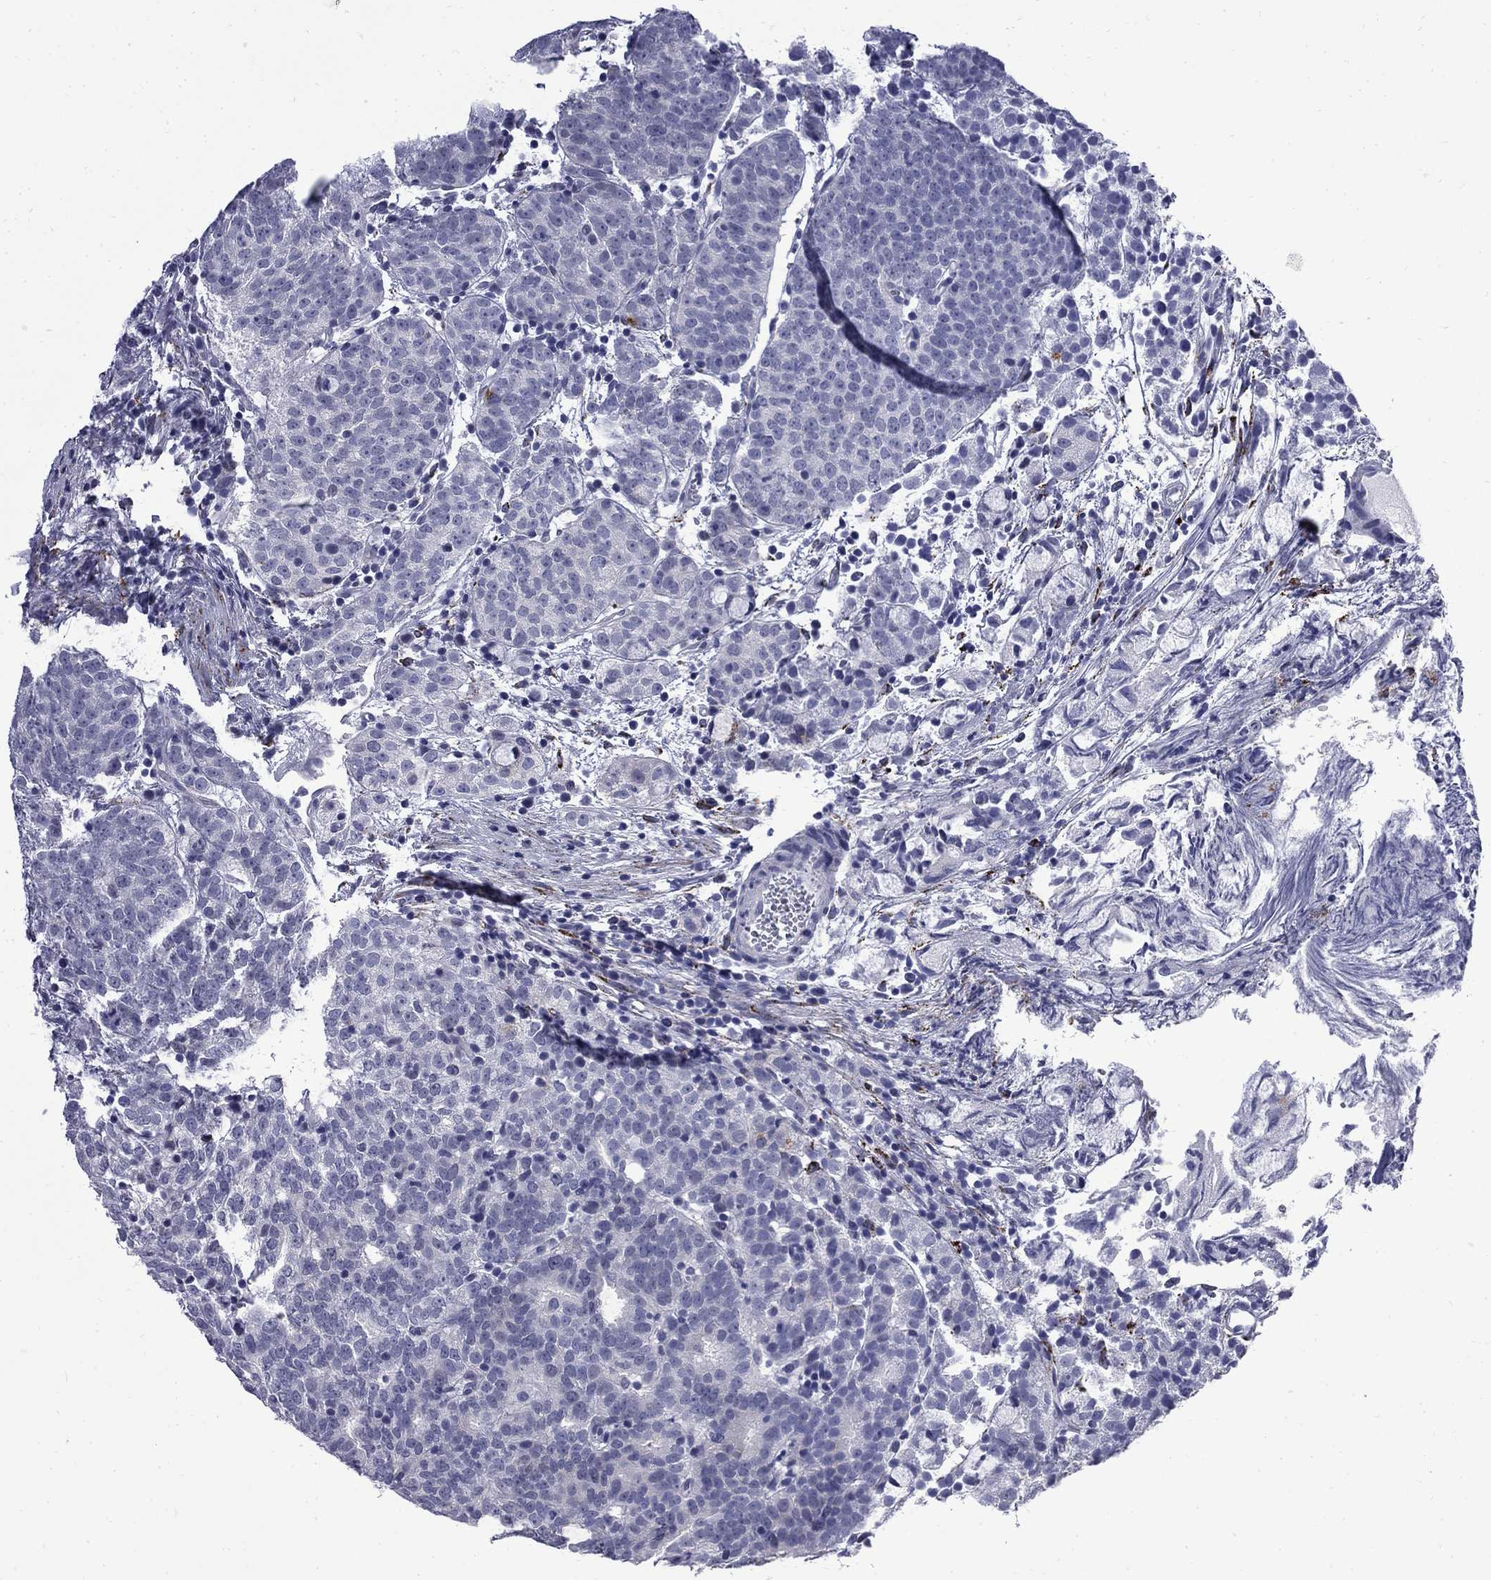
{"staining": {"intensity": "negative", "quantity": "none", "location": "none"}, "tissue": "prostate cancer", "cell_type": "Tumor cells", "image_type": "cancer", "snomed": [{"axis": "morphology", "description": "Adenocarcinoma, High grade"}, {"axis": "topography", "description": "Prostate"}], "caption": "Immunohistochemistry of human prostate adenocarcinoma (high-grade) exhibits no staining in tumor cells. Brightfield microscopy of immunohistochemistry (IHC) stained with DAB (3,3'-diaminobenzidine) (brown) and hematoxylin (blue), captured at high magnification.", "gene": "MGARP", "patient": {"sex": "male", "age": 53}}